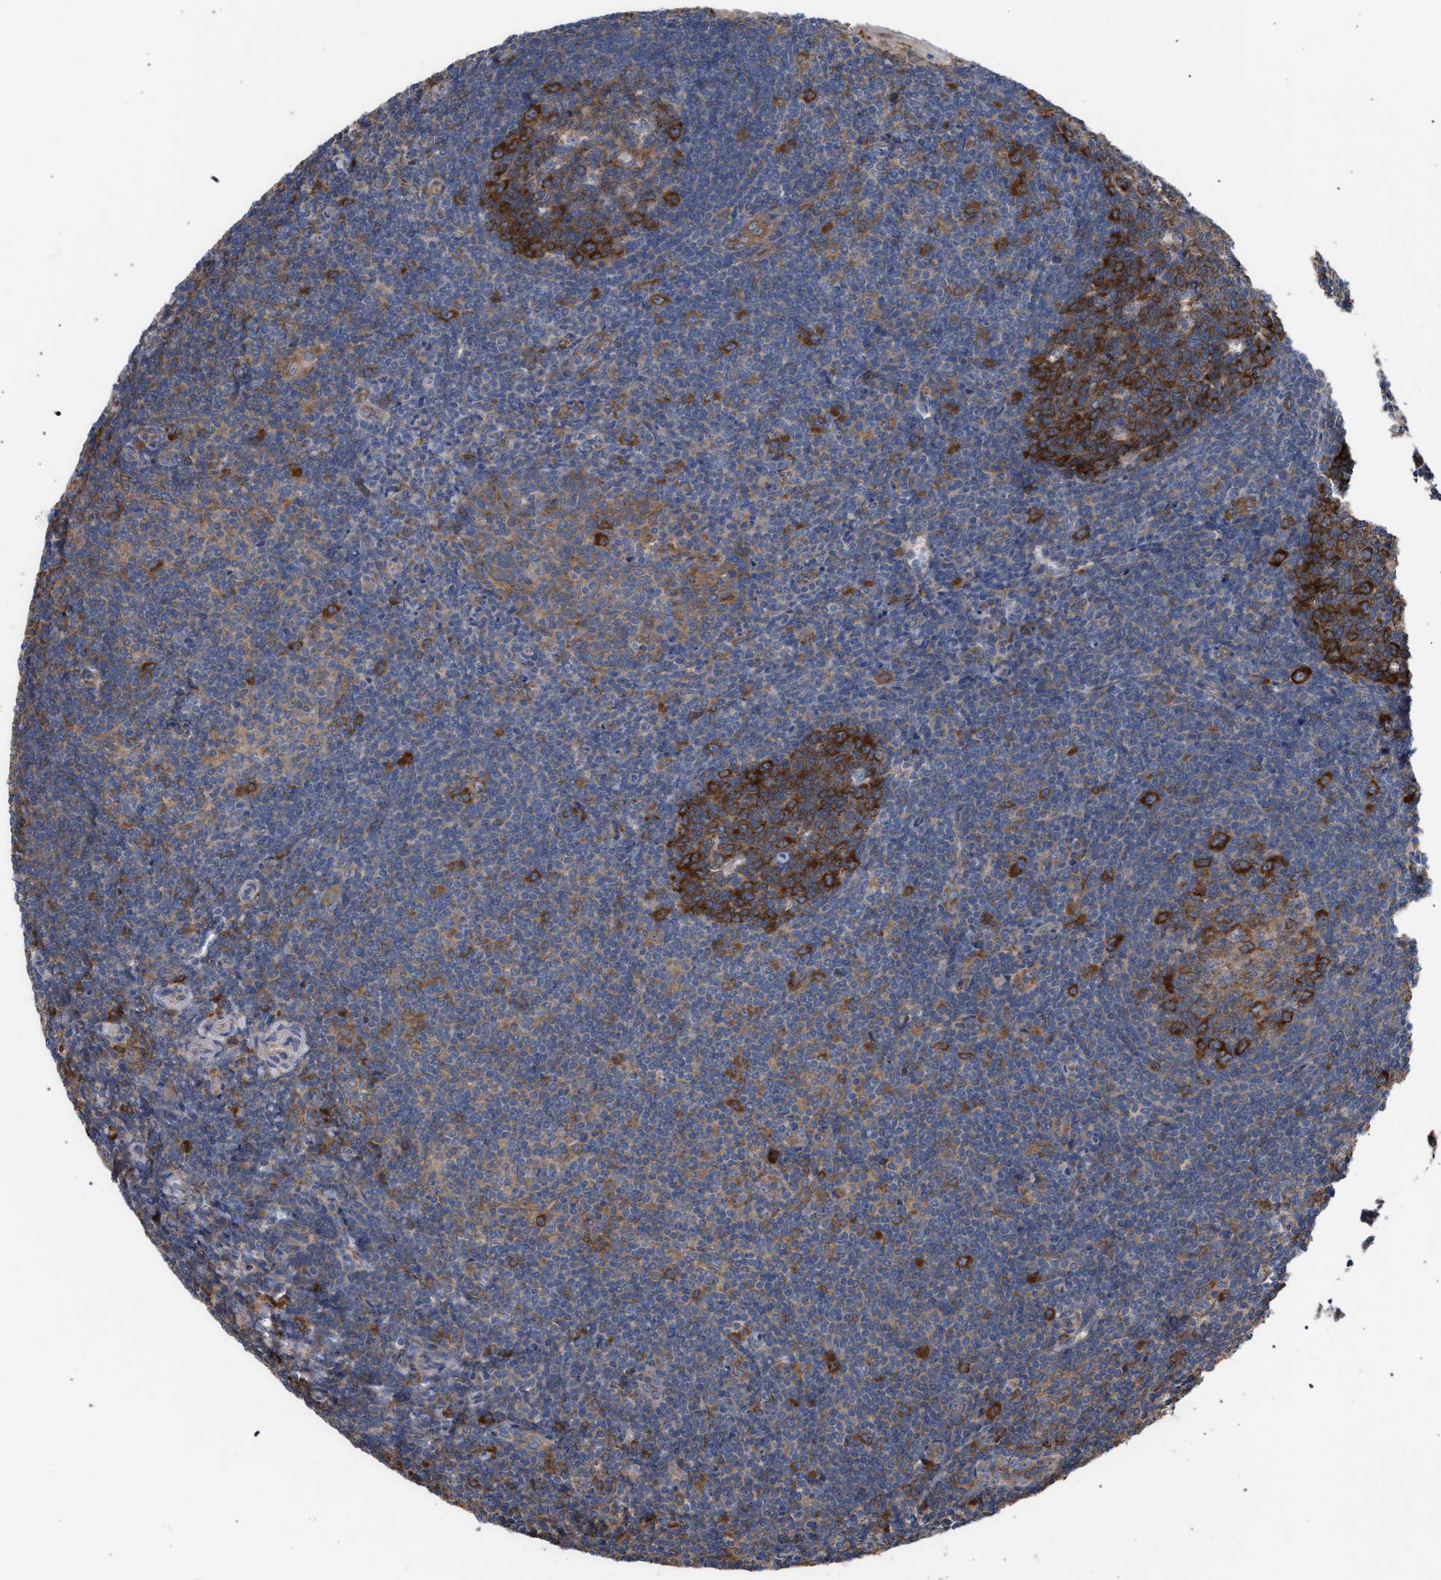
{"staining": {"intensity": "strong", "quantity": ">75%", "location": "cytoplasmic/membranous"}, "tissue": "tonsil", "cell_type": "Germinal center cells", "image_type": "normal", "snomed": [{"axis": "morphology", "description": "Normal tissue, NOS"}, {"axis": "topography", "description": "Tonsil"}], "caption": "Unremarkable tonsil was stained to show a protein in brown. There is high levels of strong cytoplasmic/membranous staining in about >75% of germinal center cells.", "gene": "CDR2L", "patient": {"sex": "male", "age": 37}}